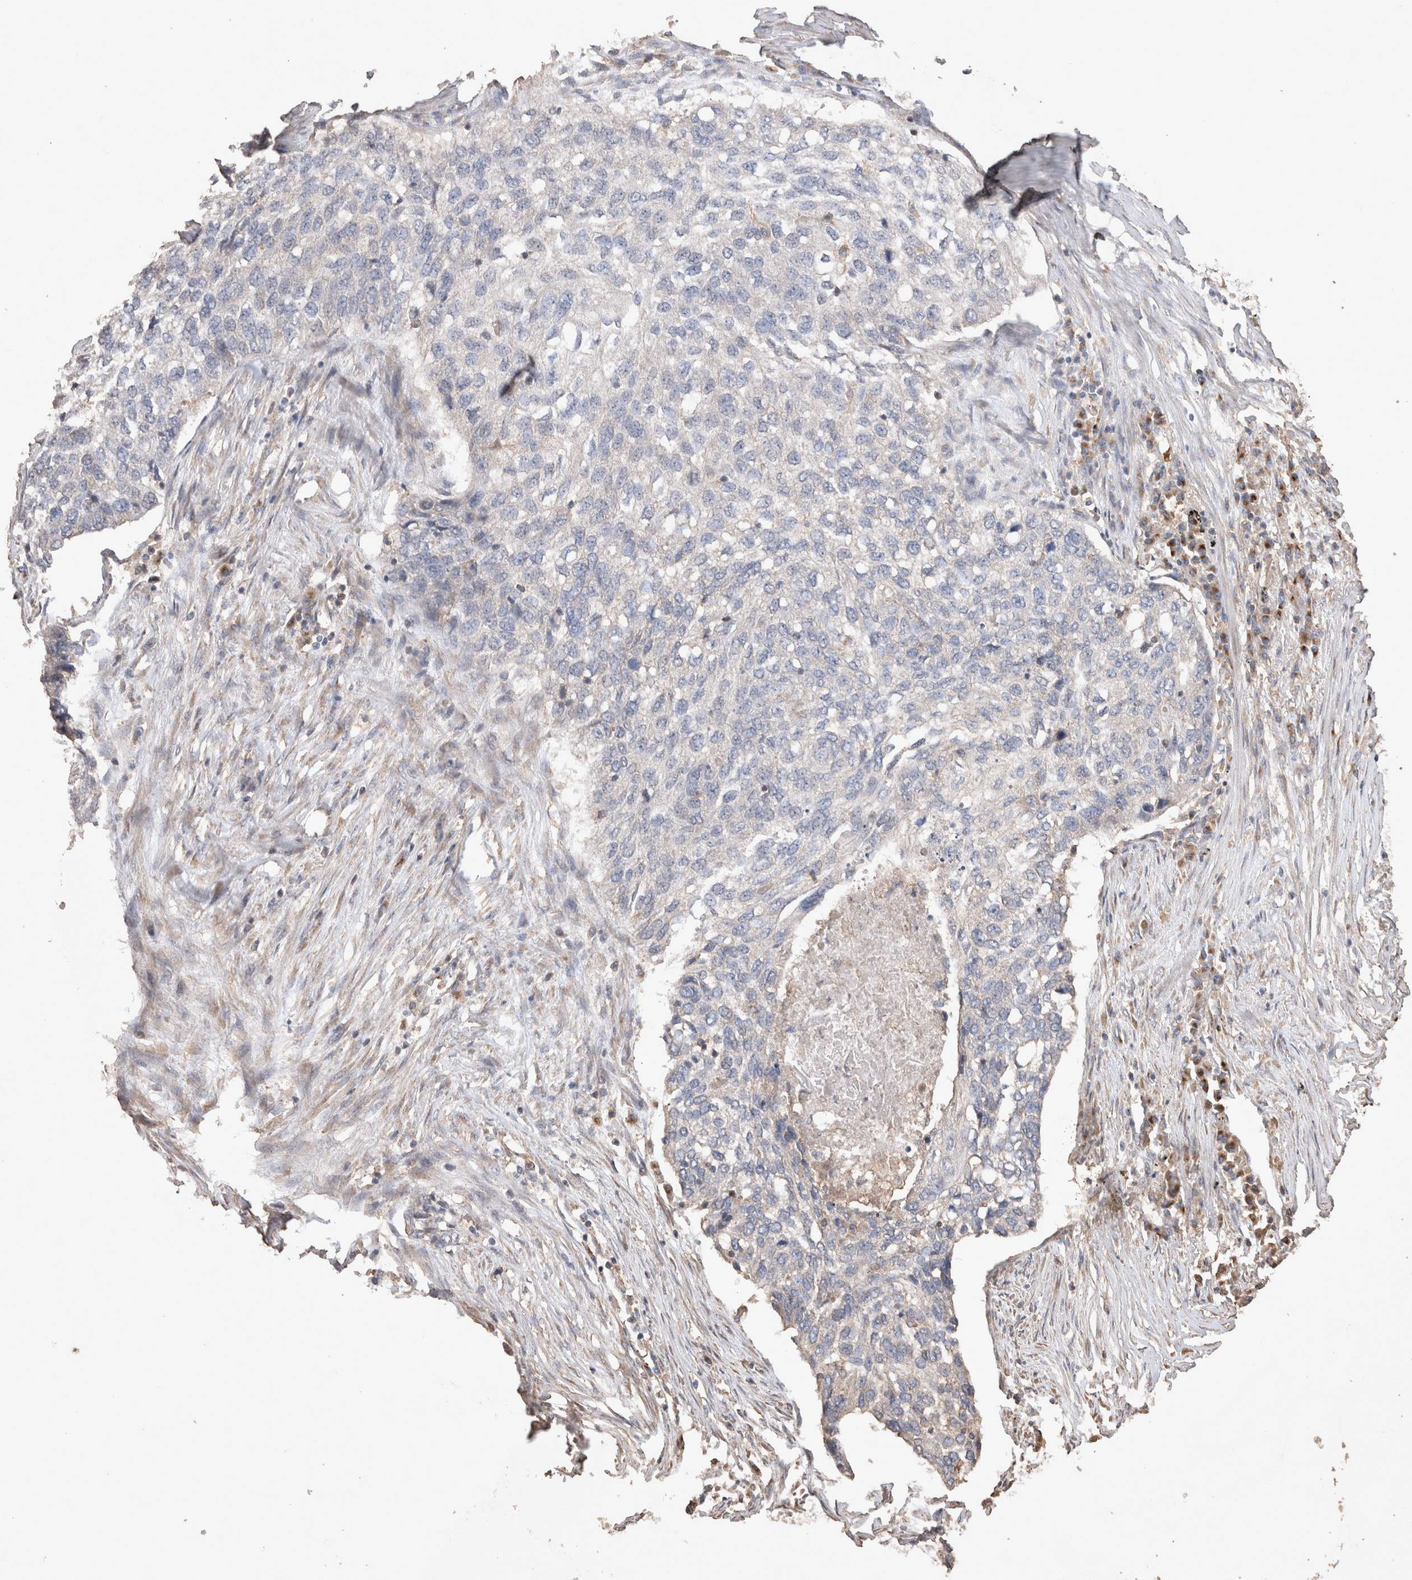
{"staining": {"intensity": "negative", "quantity": "none", "location": "none"}, "tissue": "lung cancer", "cell_type": "Tumor cells", "image_type": "cancer", "snomed": [{"axis": "morphology", "description": "Squamous cell carcinoma, NOS"}, {"axis": "topography", "description": "Lung"}], "caption": "High magnification brightfield microscopy of squamous cell carcinoma (lung) stained with DAB (brown) and counterstained with hematoxylin (blue): tumor cells show no significant expression.", "gene": "SNX31", "patient": {"sex": "female", "age": 63}}